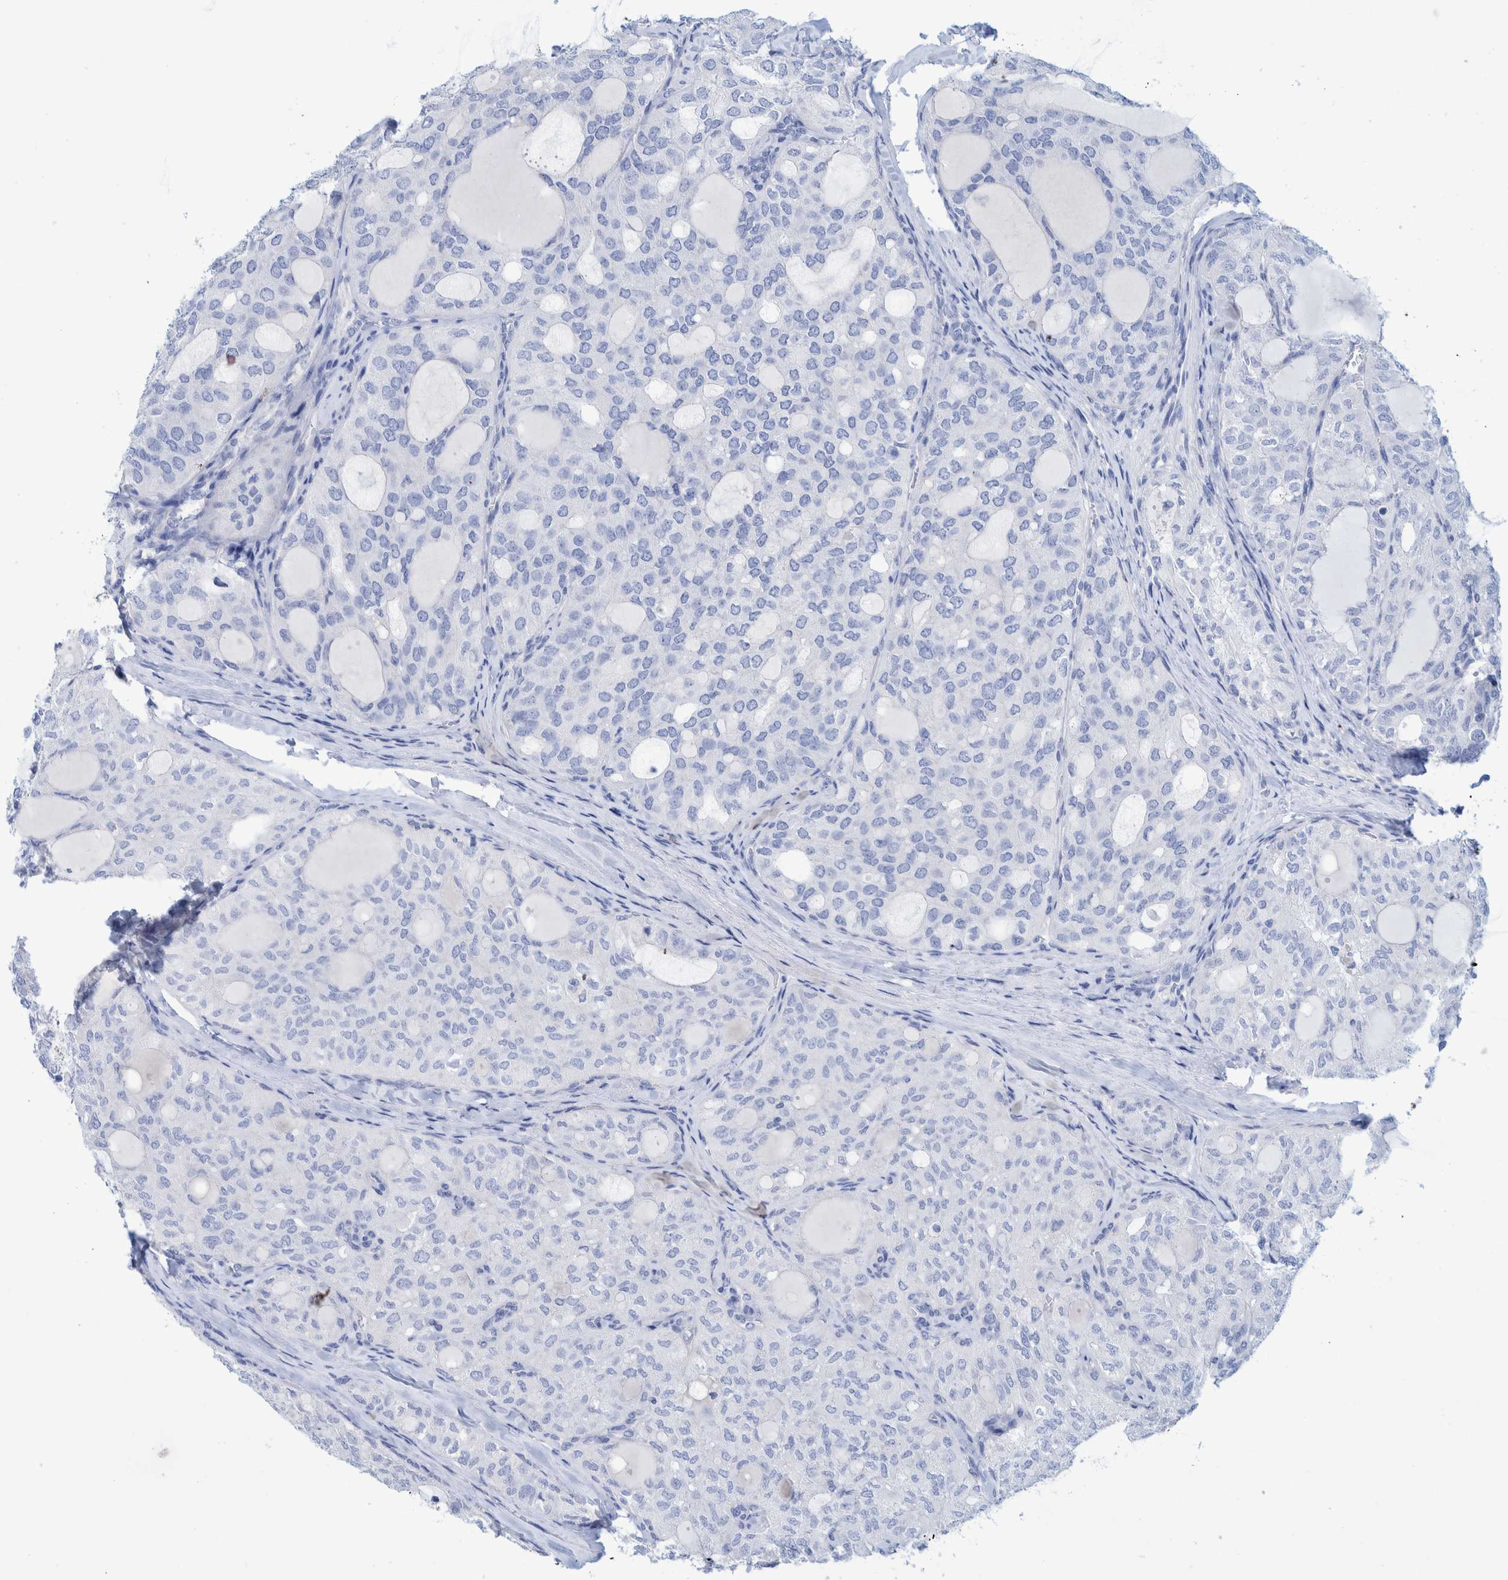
{"staining": {"intensity": "negative", "quantity": "none", "location": "none"}, "tissue": "thyroid cancer", "cell_type": "Tumor cells", "image_type": "cancer", "snomed": [{"axis": "morphology", "description": "Follicular adenoma carcinoma, NOS"}, {"axis": "topography", "description": "Thyroid gland"}], "caption": "There is no significant expression in tumor cells of thyroid cancer (follicular adenoma carcinoma).", "gene": "PERP", "patient": {"sex": "male", "age": 75}}